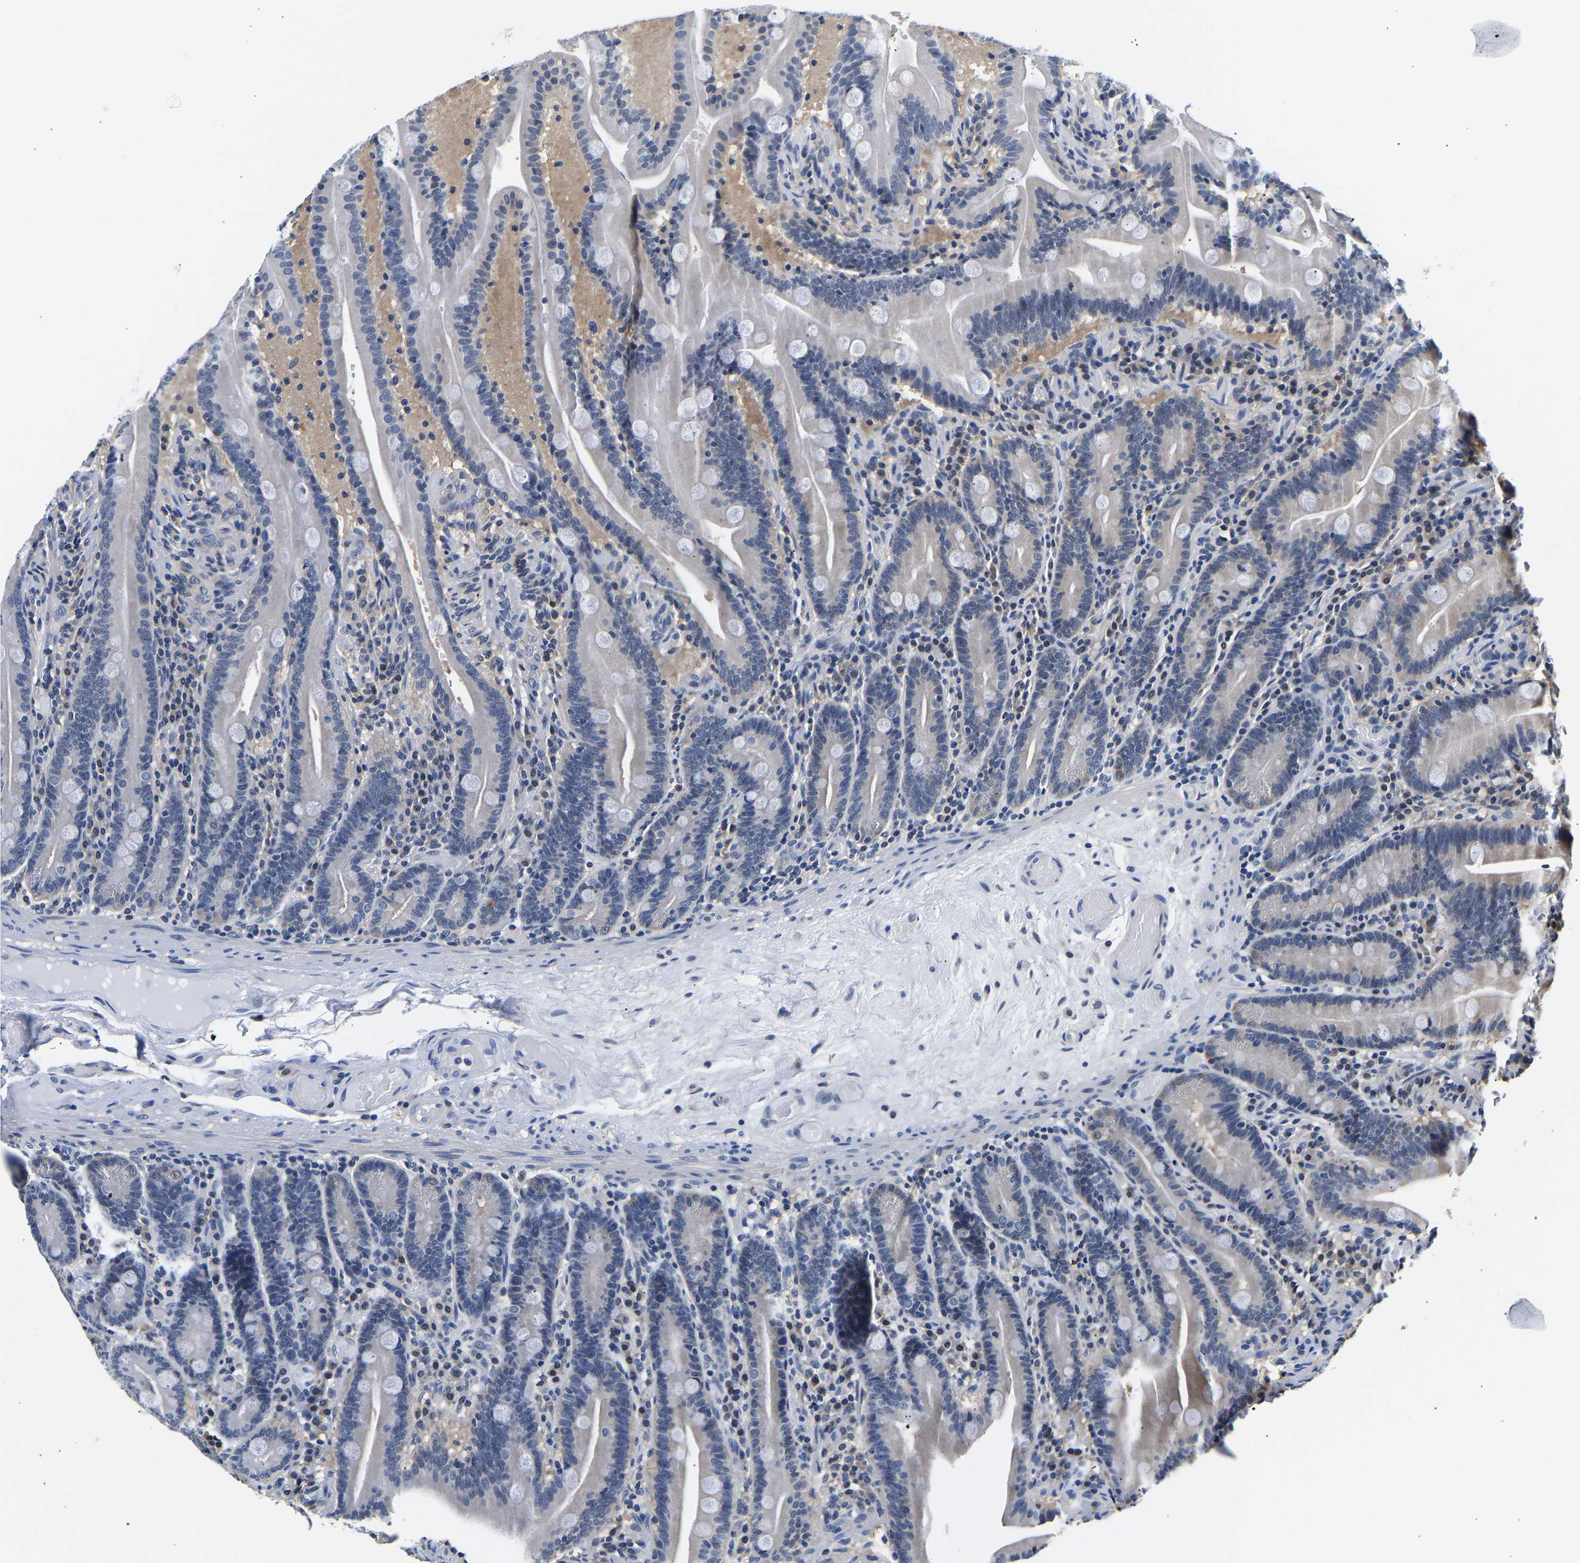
{"staining": {"intensity": "negative", "quantity": "none", "location": "none"}, "tissue": "duodenum", "cell_type": "Glandular cells", "image_type": "normal", "snomed": [{"axis": "morphology", "description": "Normal tissue, NOS"}, {"axis": "topography", "description": "Duodenum"}], "caption": "Immunohistochemical staining of benign human duodenum reveals no significant positivity in glandular cells.", "gene": "UCHL3", "patient": {"sex": "male", "age": 54}}